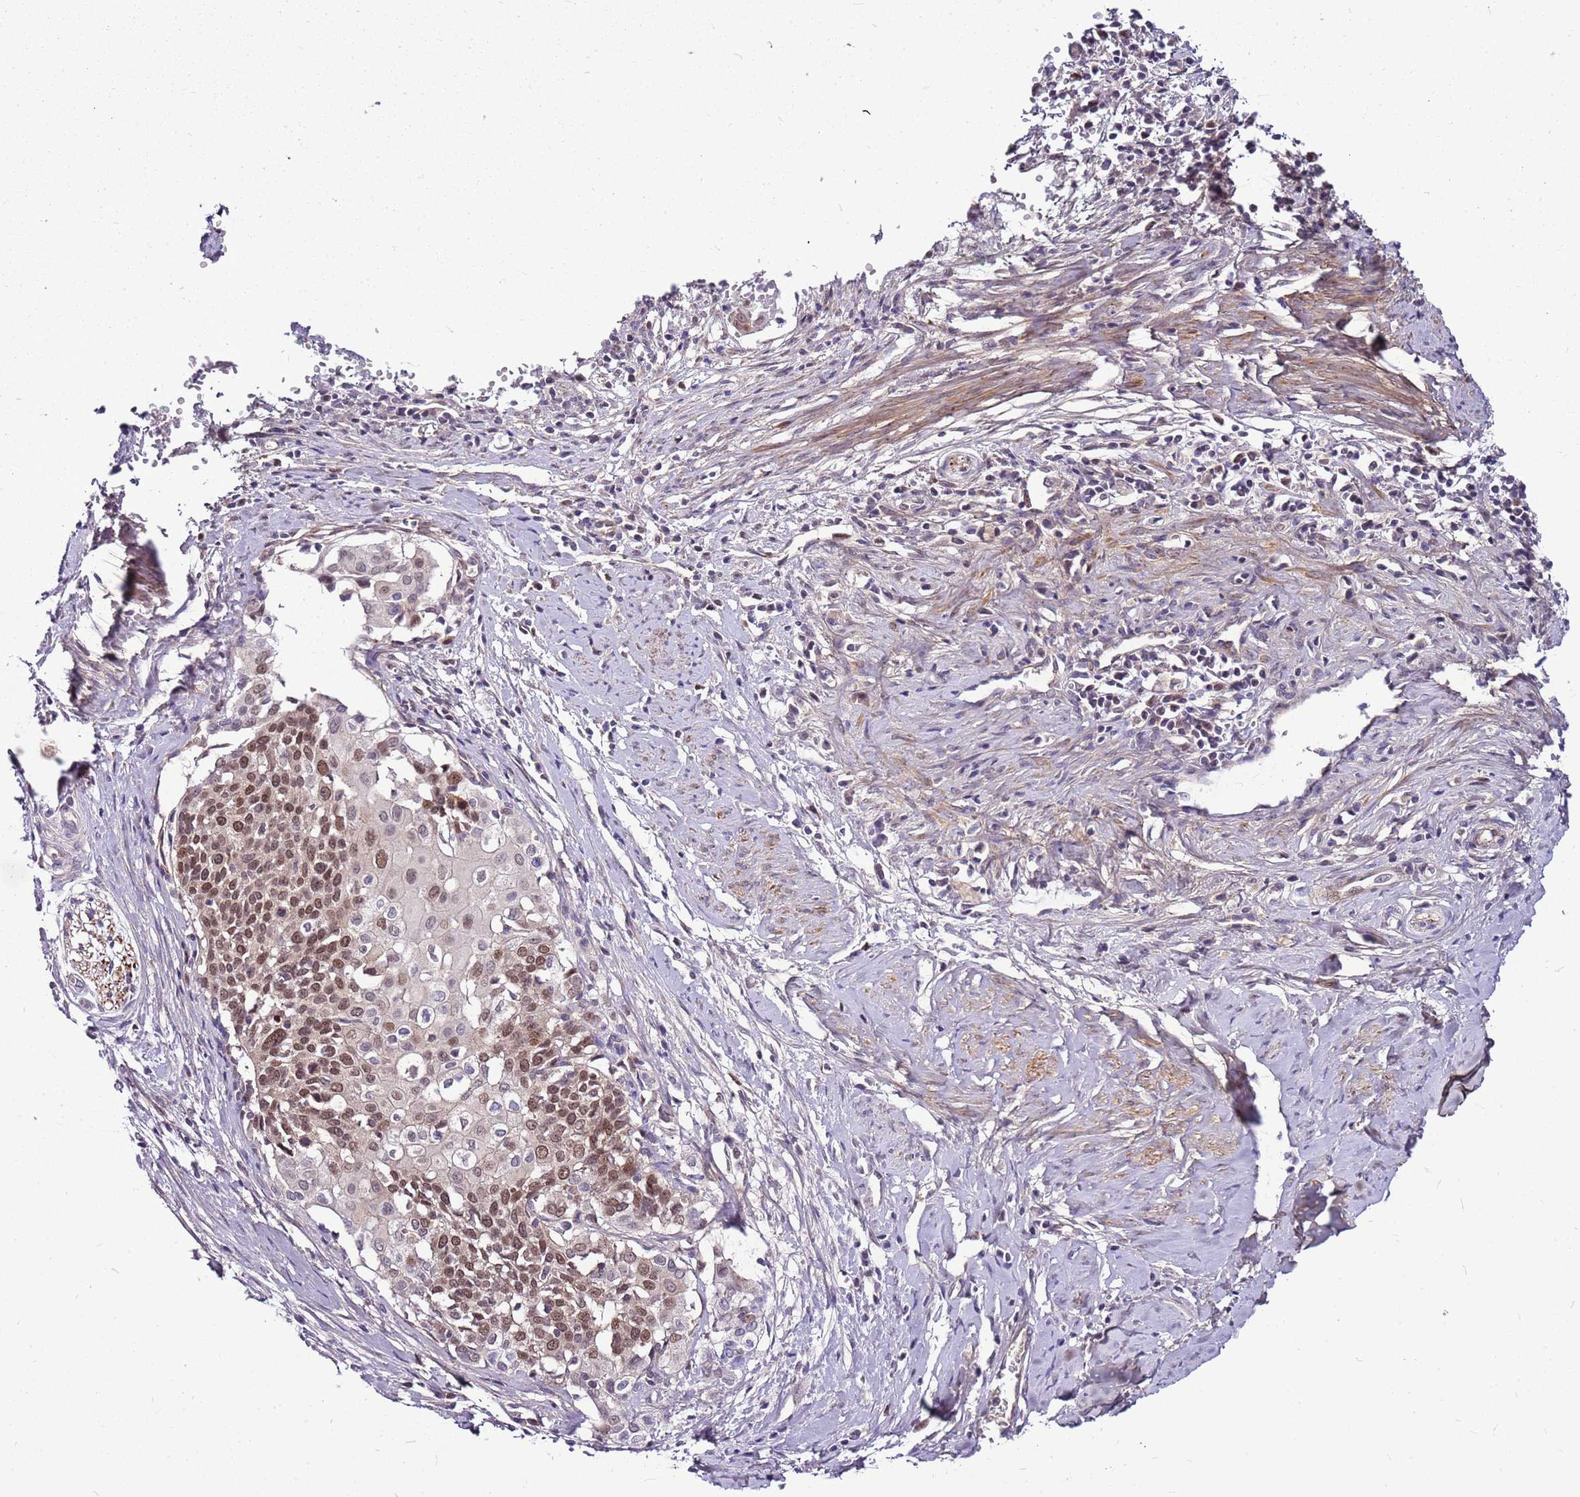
{"staining": {"intensity": "moderate", "quantity": ">75%", "location": "nuclear"}, "tissue": "cervical cancer", "cell_type": "Tumor cells", "image_type": "cancer", "snomed": [{"axis": "morphology", "description": "Squamous cell carcinoma, NOS"}, {"axis": "topography", "description": "Cervix"}], "caption": "This is a histology image of immunohistochemistry (IHC) staining of cervical cancer, which shows moderate positivity in the nuclear of tumor cells.", "gene": "POLE3", "patient": {"sex": "female", "age": 44}}